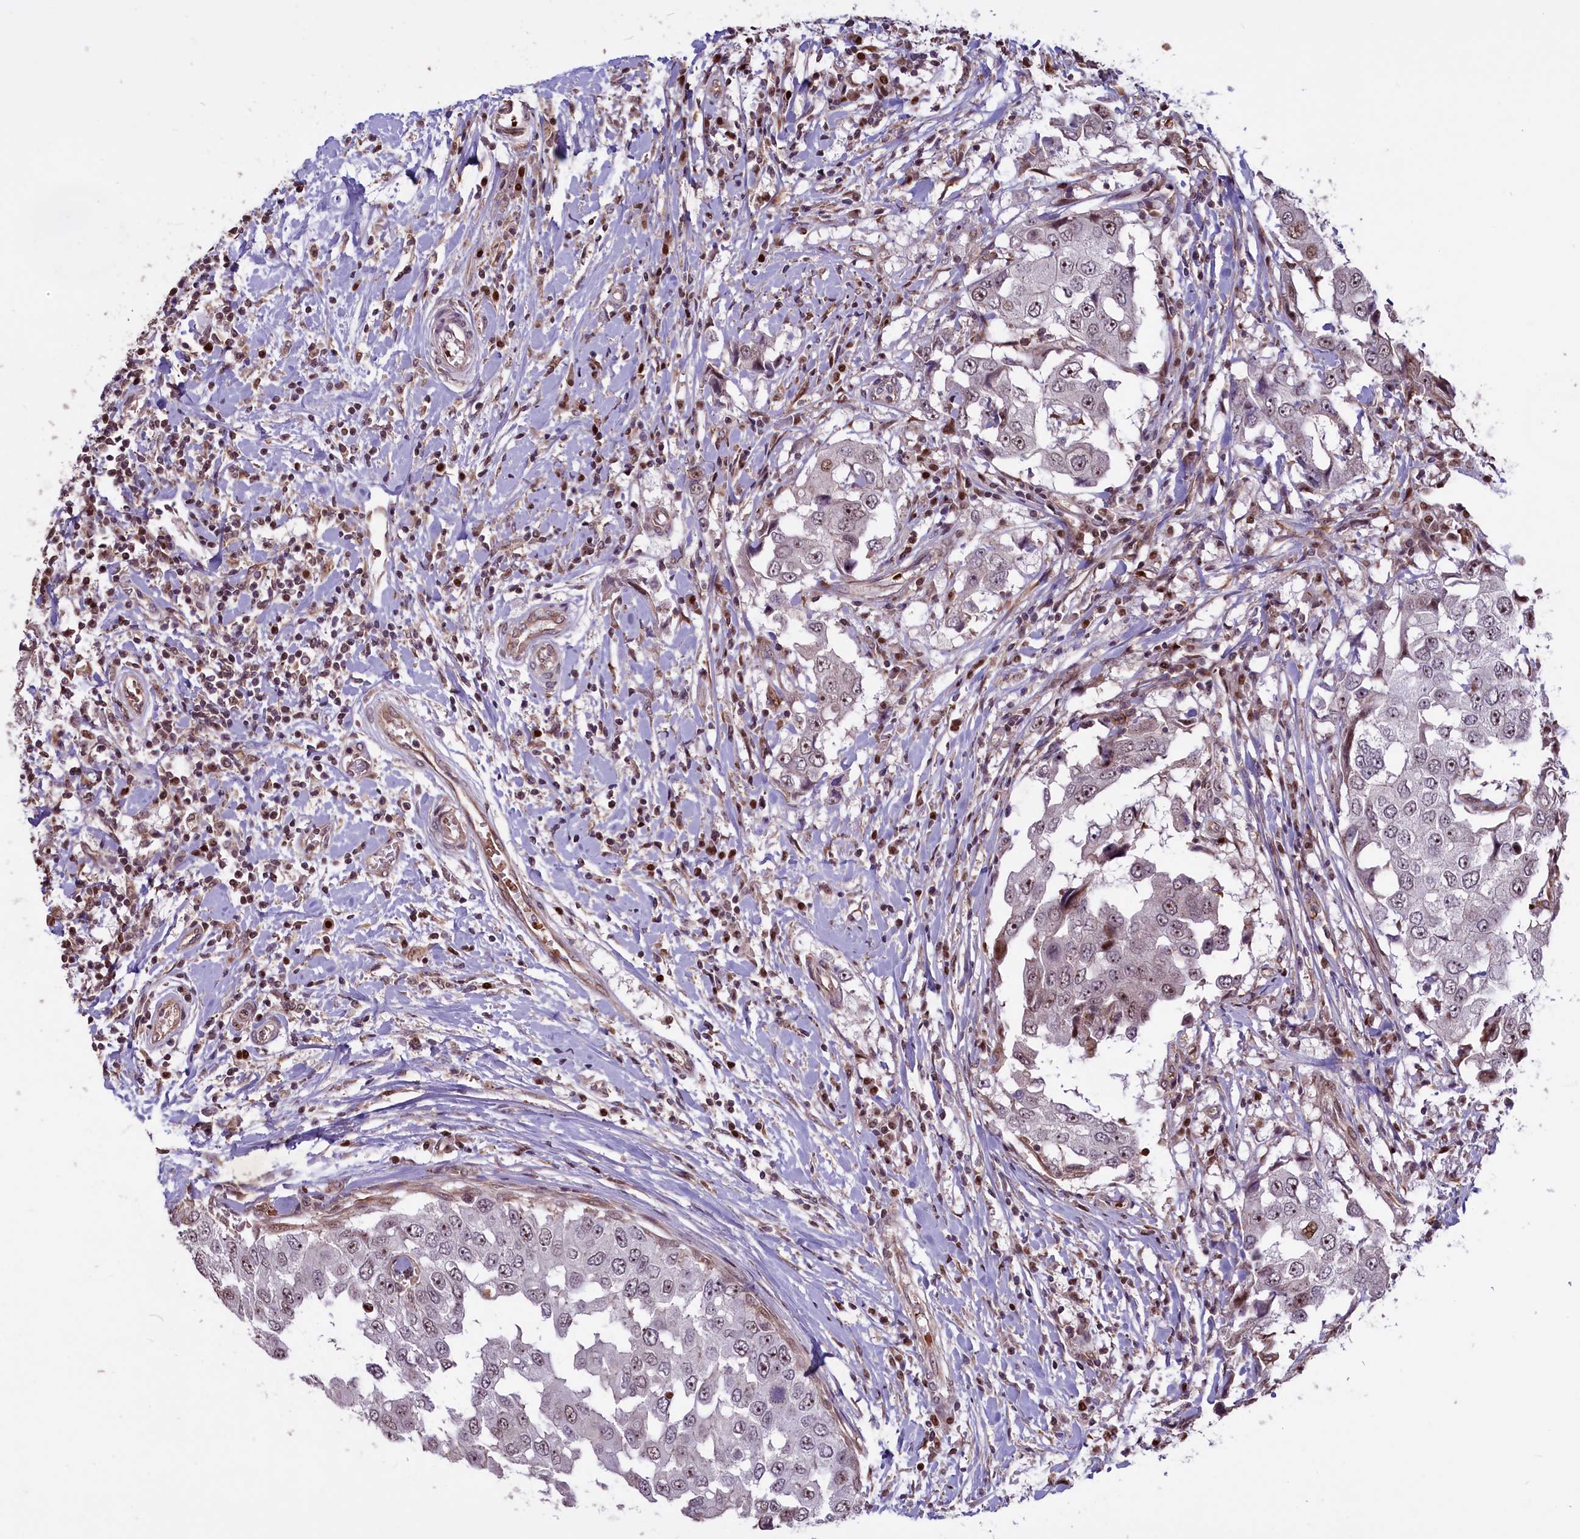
{"staining": {"intensity": "moderate", "quantity": "25%-75%", "location": "cytoplasmic/membranous,nuclear"}, "tissue": "breast cancer", "cell_type": "Tumor cells", "image_type": "cancer", "snomed": [{"axis": "morphology", "description": "Duct carcinoma"}, {"axis": "topography", "description": "Breast"}], "caption": "This is a micrograph of immunohistochemistry staining of breast infiltrating ductal carcinoma, which shows moderate expression in the cytoplasmic/membranous and nuclear of tumor cells.", "gene": "SHFL", "patient": {"sex": "female", "age": 27}}